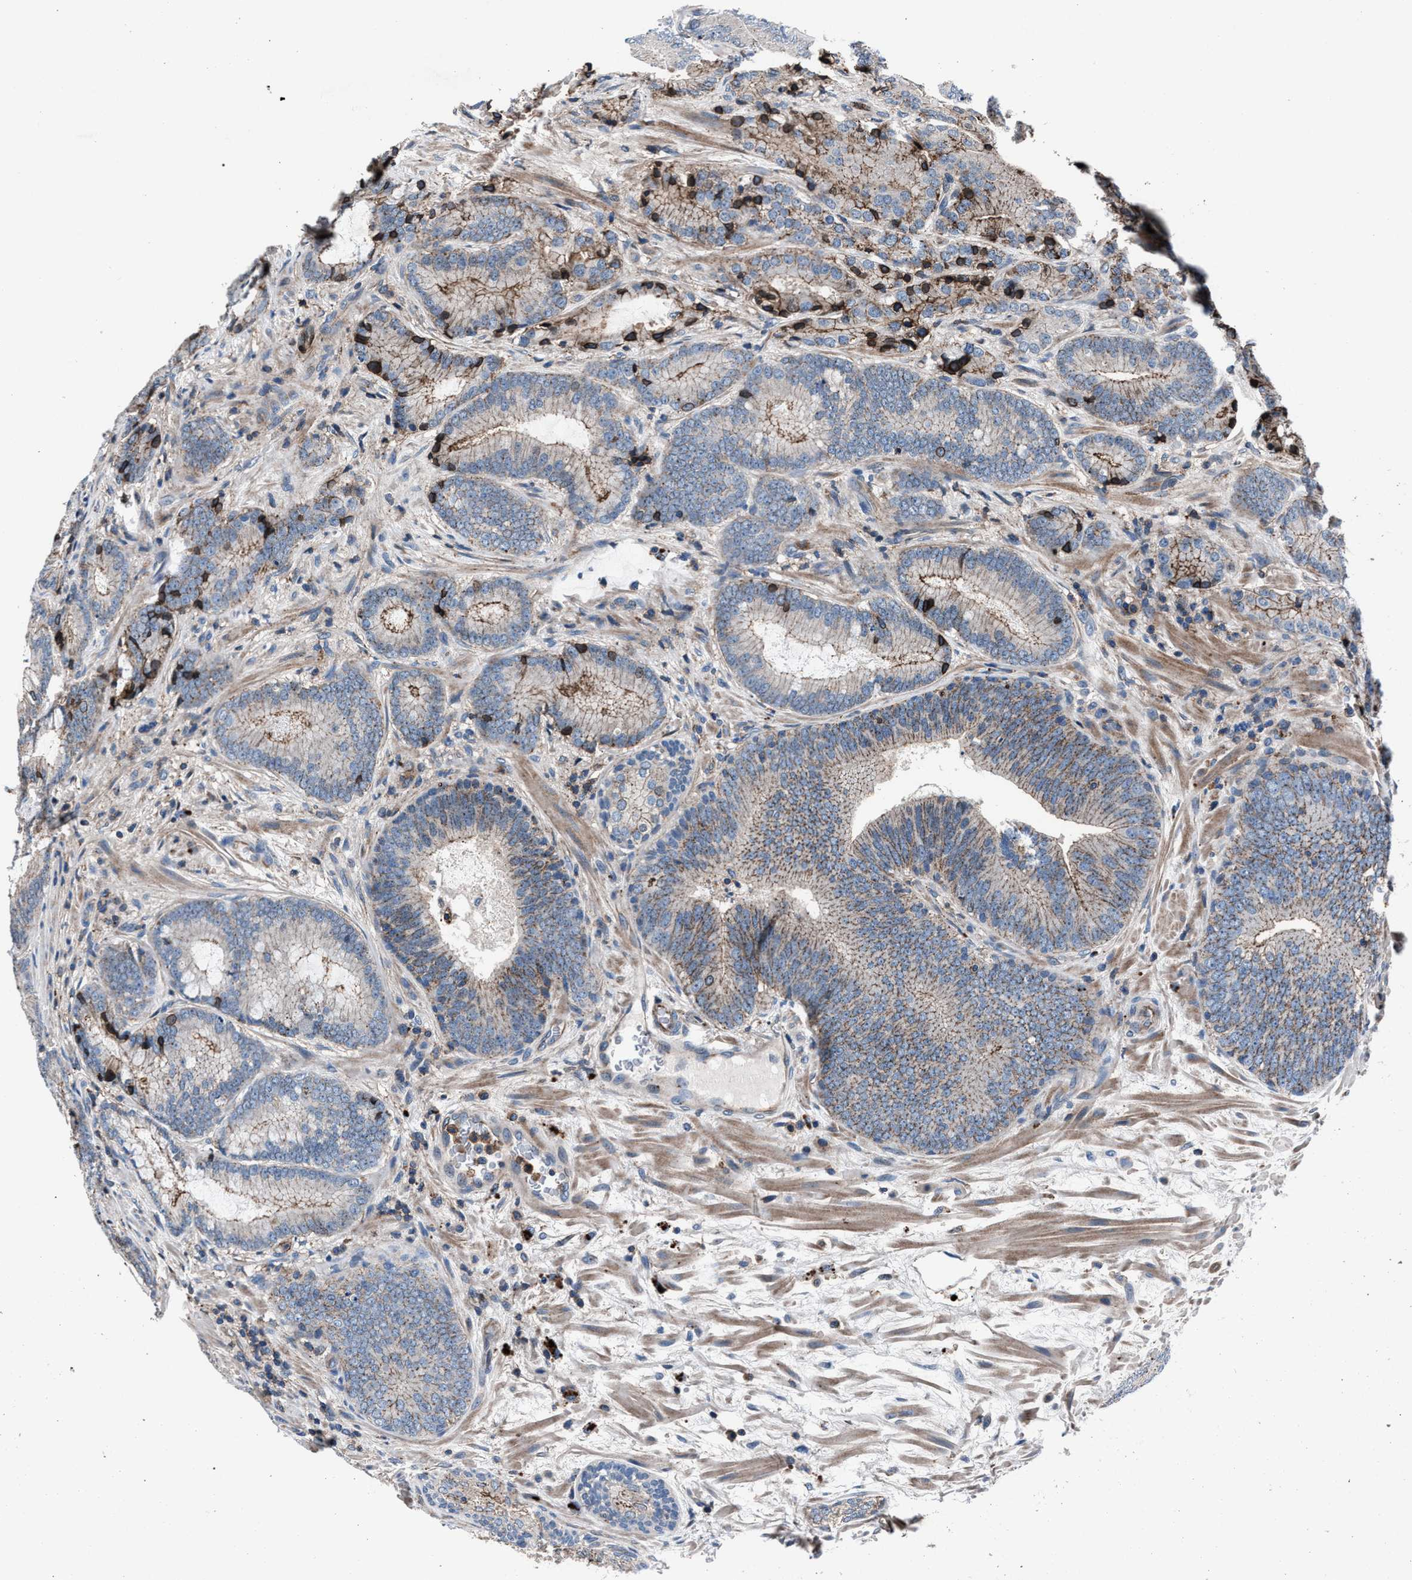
{"staining": {"intensity": "strong", "quantity": "<25%", "location": "cytoplasmic/membranous"}, "tissue": "prostate cancer", "cell_type": "Tumor cells", "image_type": "cancer", "snomed": [{"axis": "morphology", "description": "Adenocarcinoma, High grade"}, {"axis": "topography", "description": "Prostate"}], "caption": "Immunohistochemical staining of prostate adenocarcinoma (high-grade) displays medium levels of strong cytoplasmic/membranous protein positivity in about <25% of tumor cells.", "gene": "MFSD11", "patient": {"sex": "male", "age": 55}}